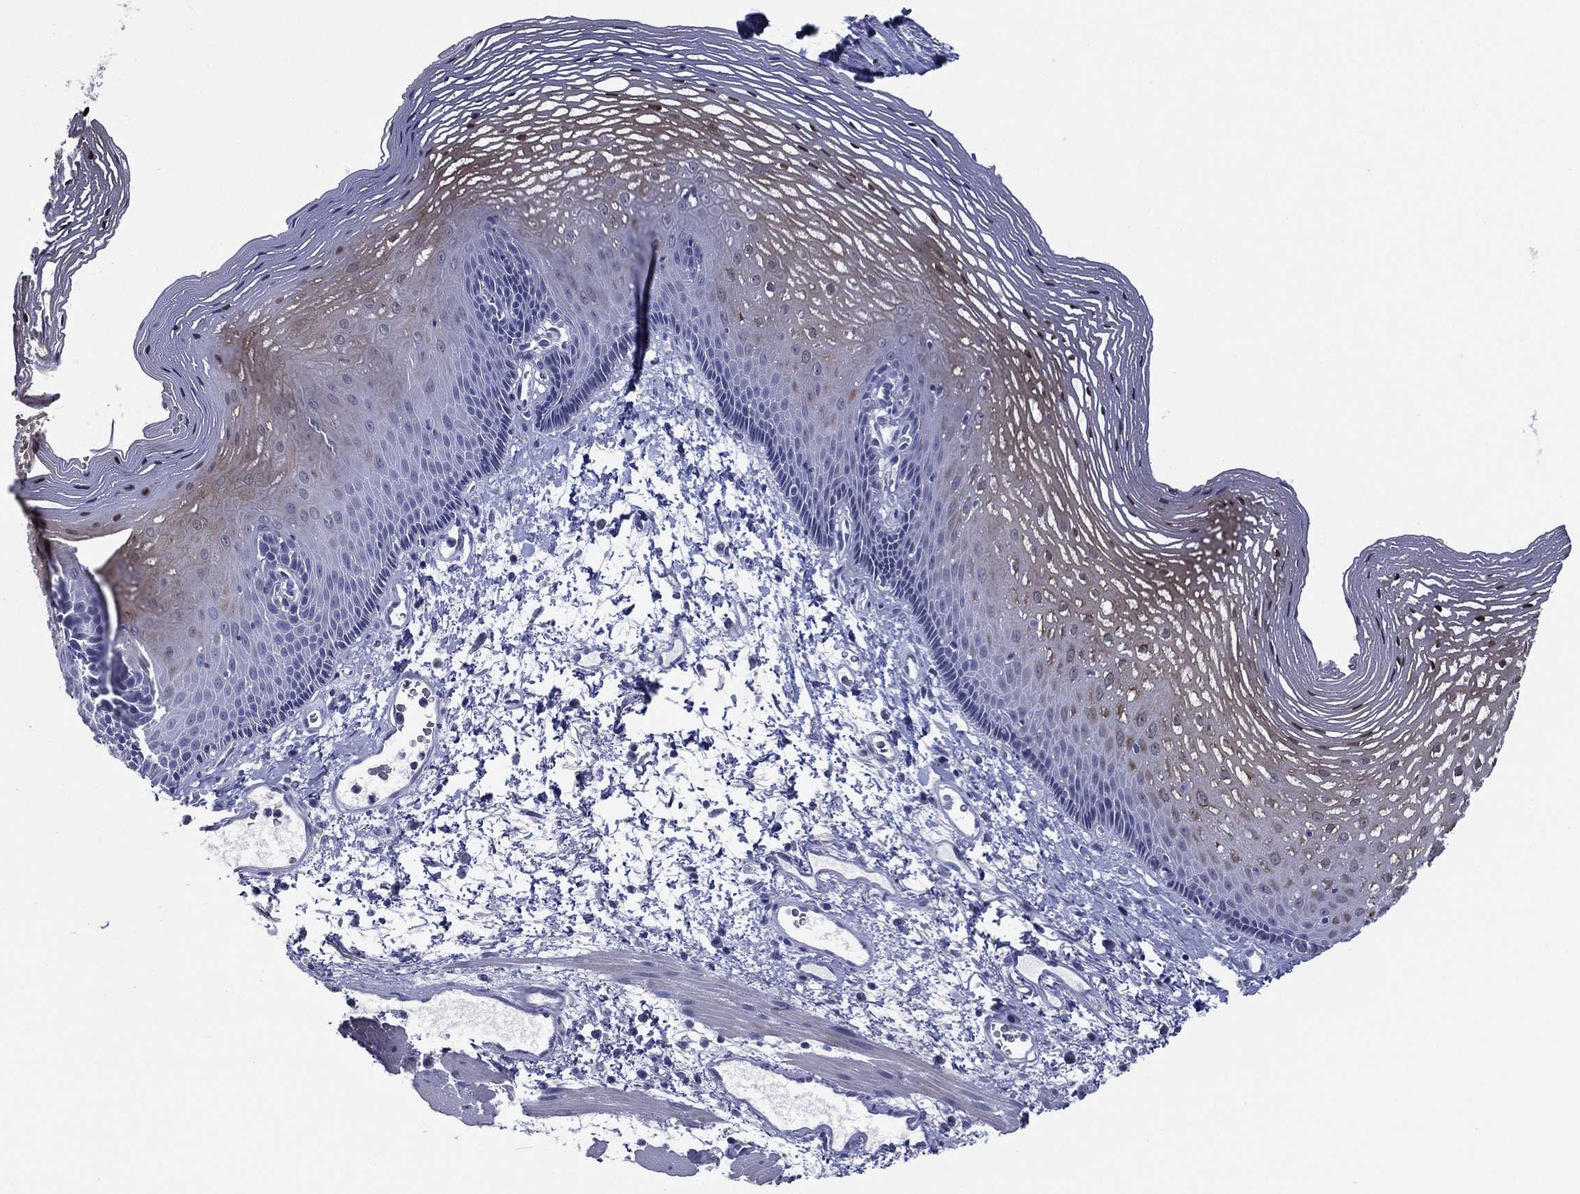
{"staining": {"intensity": "moderate", "quantity": "<25%", "location": "cytoplasmic/membranous,nuclear"}, "tissue": "esophagus", "cell_type": "Squamous epithelial cells", "image_type": "normal", "snomed": [{"axis": "morphology", "description": "Normal tissue, NOS"}, {"axis": "topography", "description": "Esophagus"}], "caption": "The micrograph displays staining of benign esophagus, revealing moderate cytoplasmic/membranous,nuclear protein expression (brown color) within squamous epithelial cells. (DAB (3,3'-diaminobenzidine) = brown stain, brightfield microscopy at high magnification).", "gene": "SLC13A4", "patient": {"sex": "male", "age": 76}}